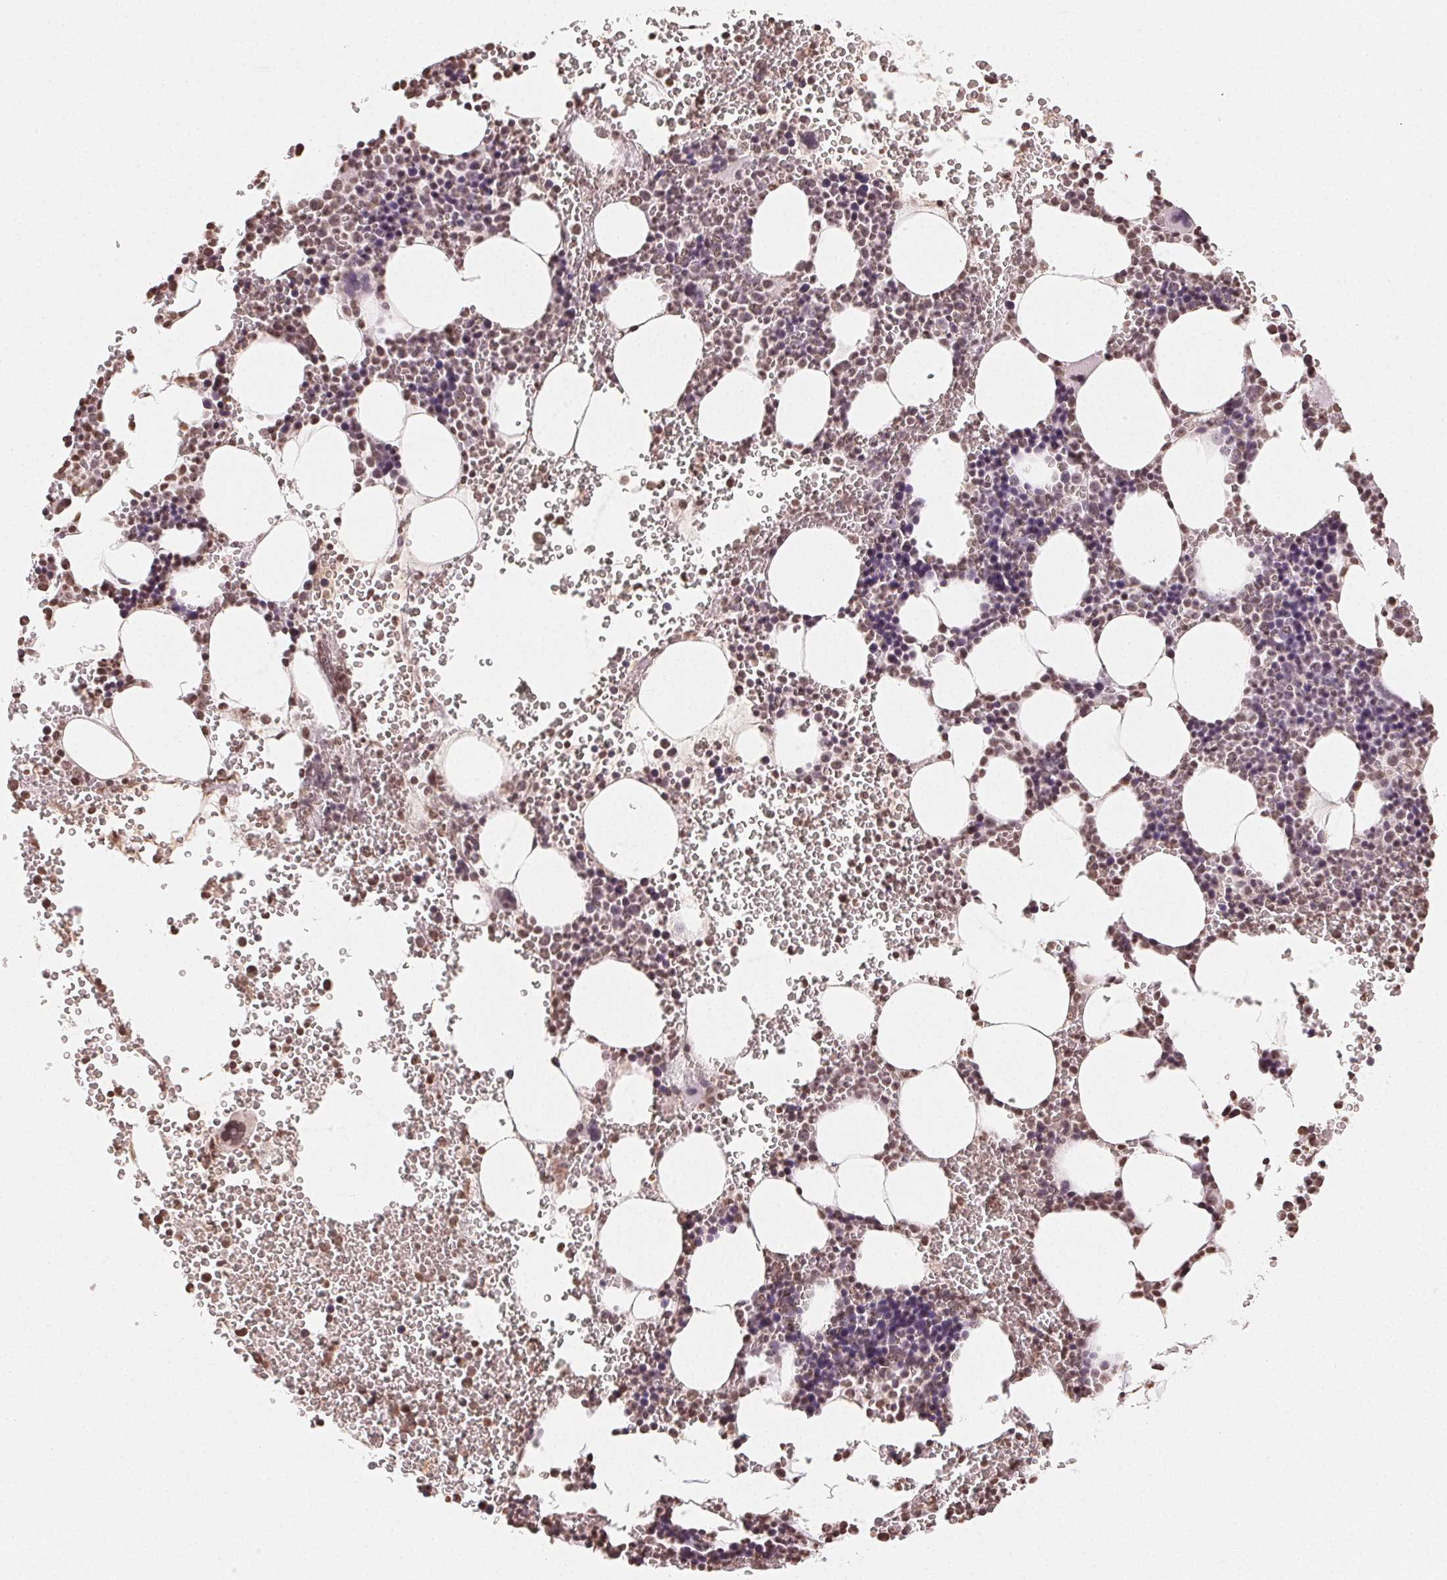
{"staining": {"intensity": "moderate", "quantity": "25%-75%", "location": "nuclear"}, "tissue": "bone marrow", "cell_type": "Hematopoietic cells", "image_type": "normal", "snomed": [{"axis": "morphology", "description": "Normal tissue, NOS"}, {"axis": "topography", "description": "Bone marrow"}], "caption": "Bone marrow stained with a brown dye reveals moderate nuclear positive staining in about 25%-75% of hematopoietic cells.", "gene": "TBP", "patient": {"sex": "male", "age": 82}}